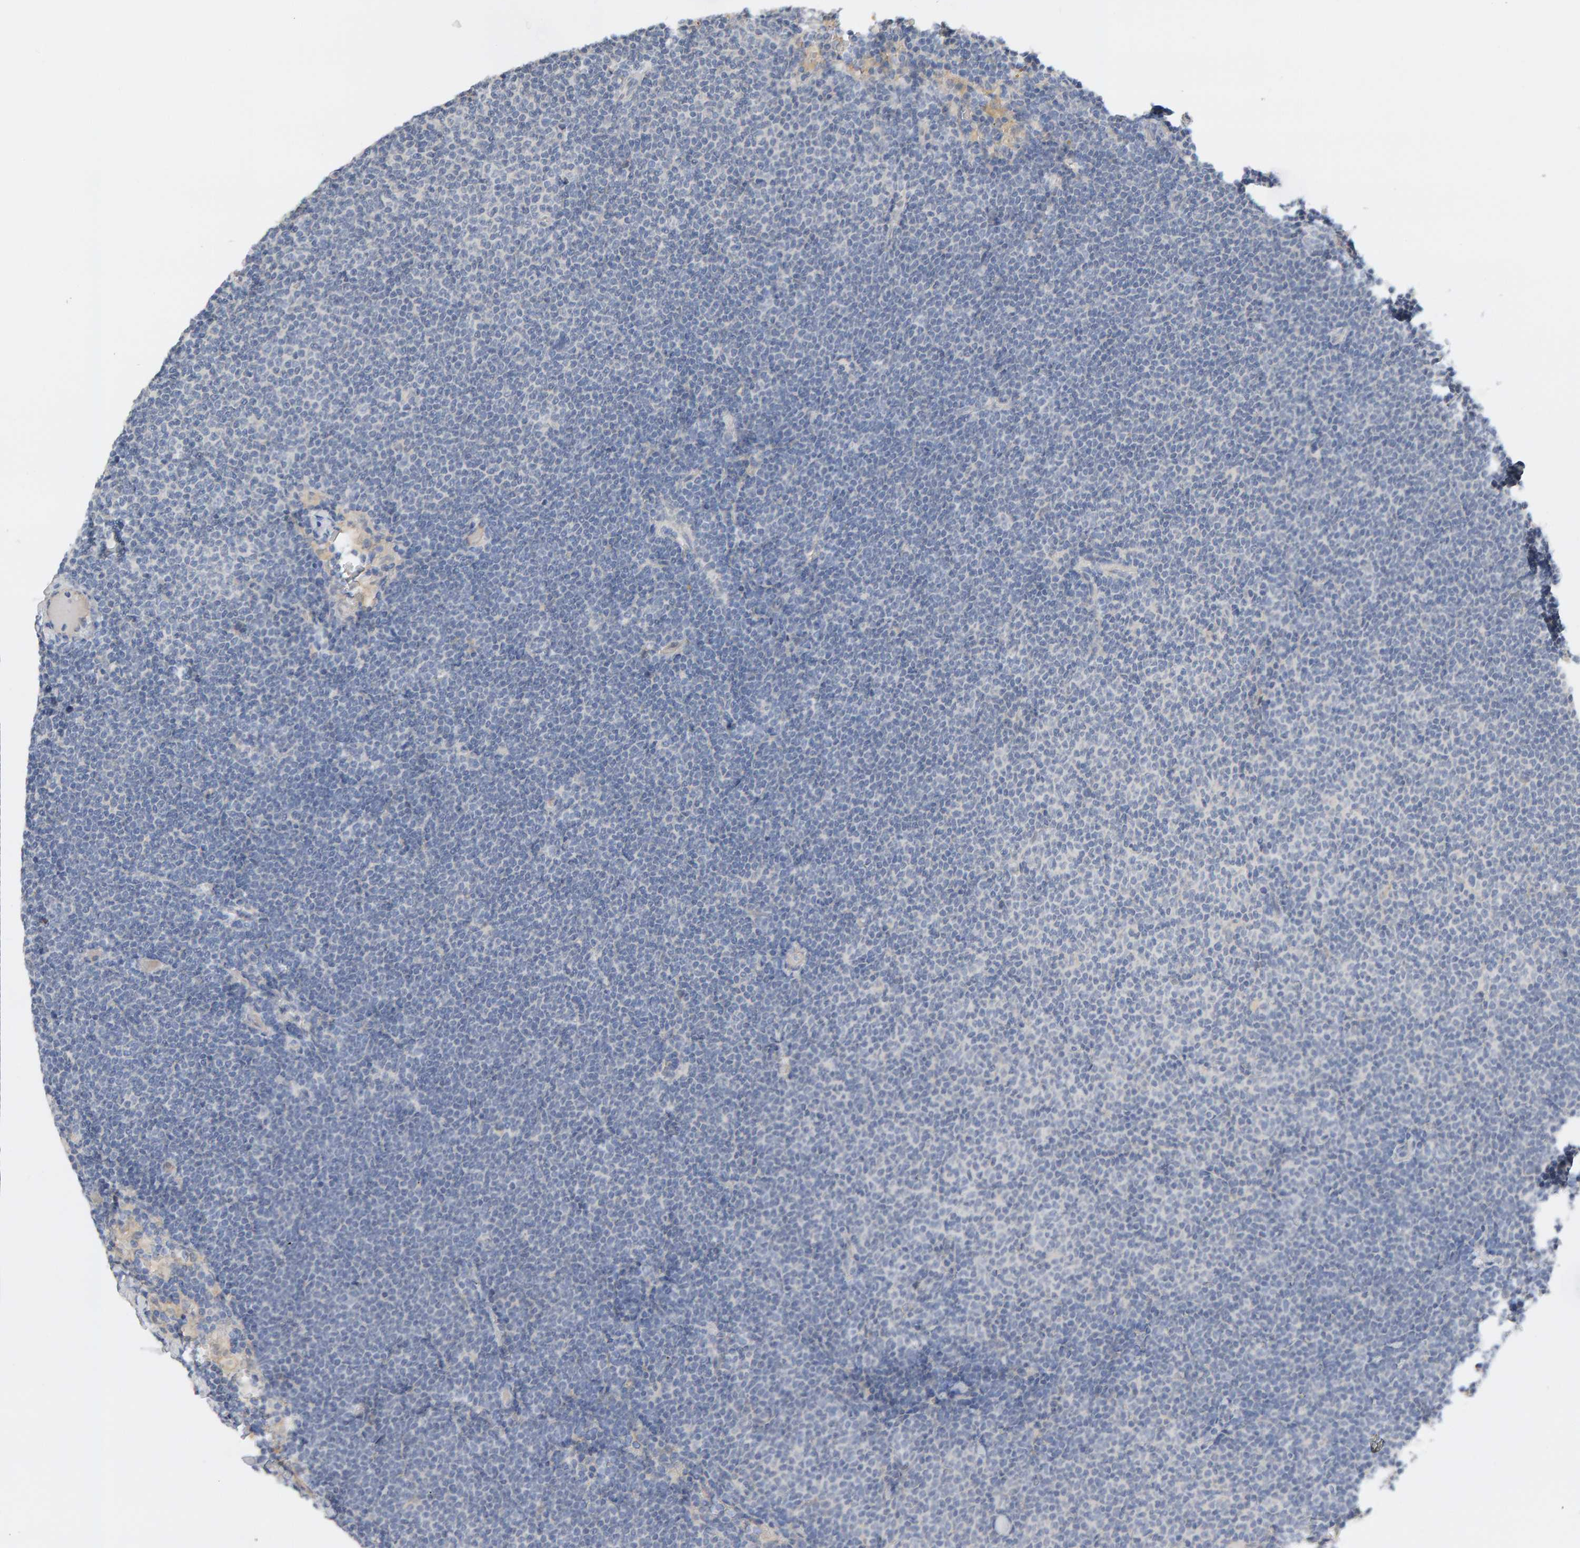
{"staining": {"intensity": "negative", "quantity": "none", "location": "none"}, "tissue": "lymphoma", "cell_type": "Tumor cells", "image_type": "cancer", "snomed": [{"axis": "morphology", "description": "Malignant lymphoma, non-Hodgkin's type, Low grade"}, {"axis": "topography", "description": "Lymph node"}], "caption": "Protein analysis of lymphoma demonstrates no significant staining in tumor cells. (Brightfield microscopy of DAB IHC at high magnification).", "gene": "GFUS", "patient": {"sex": "female", "age": 53}}